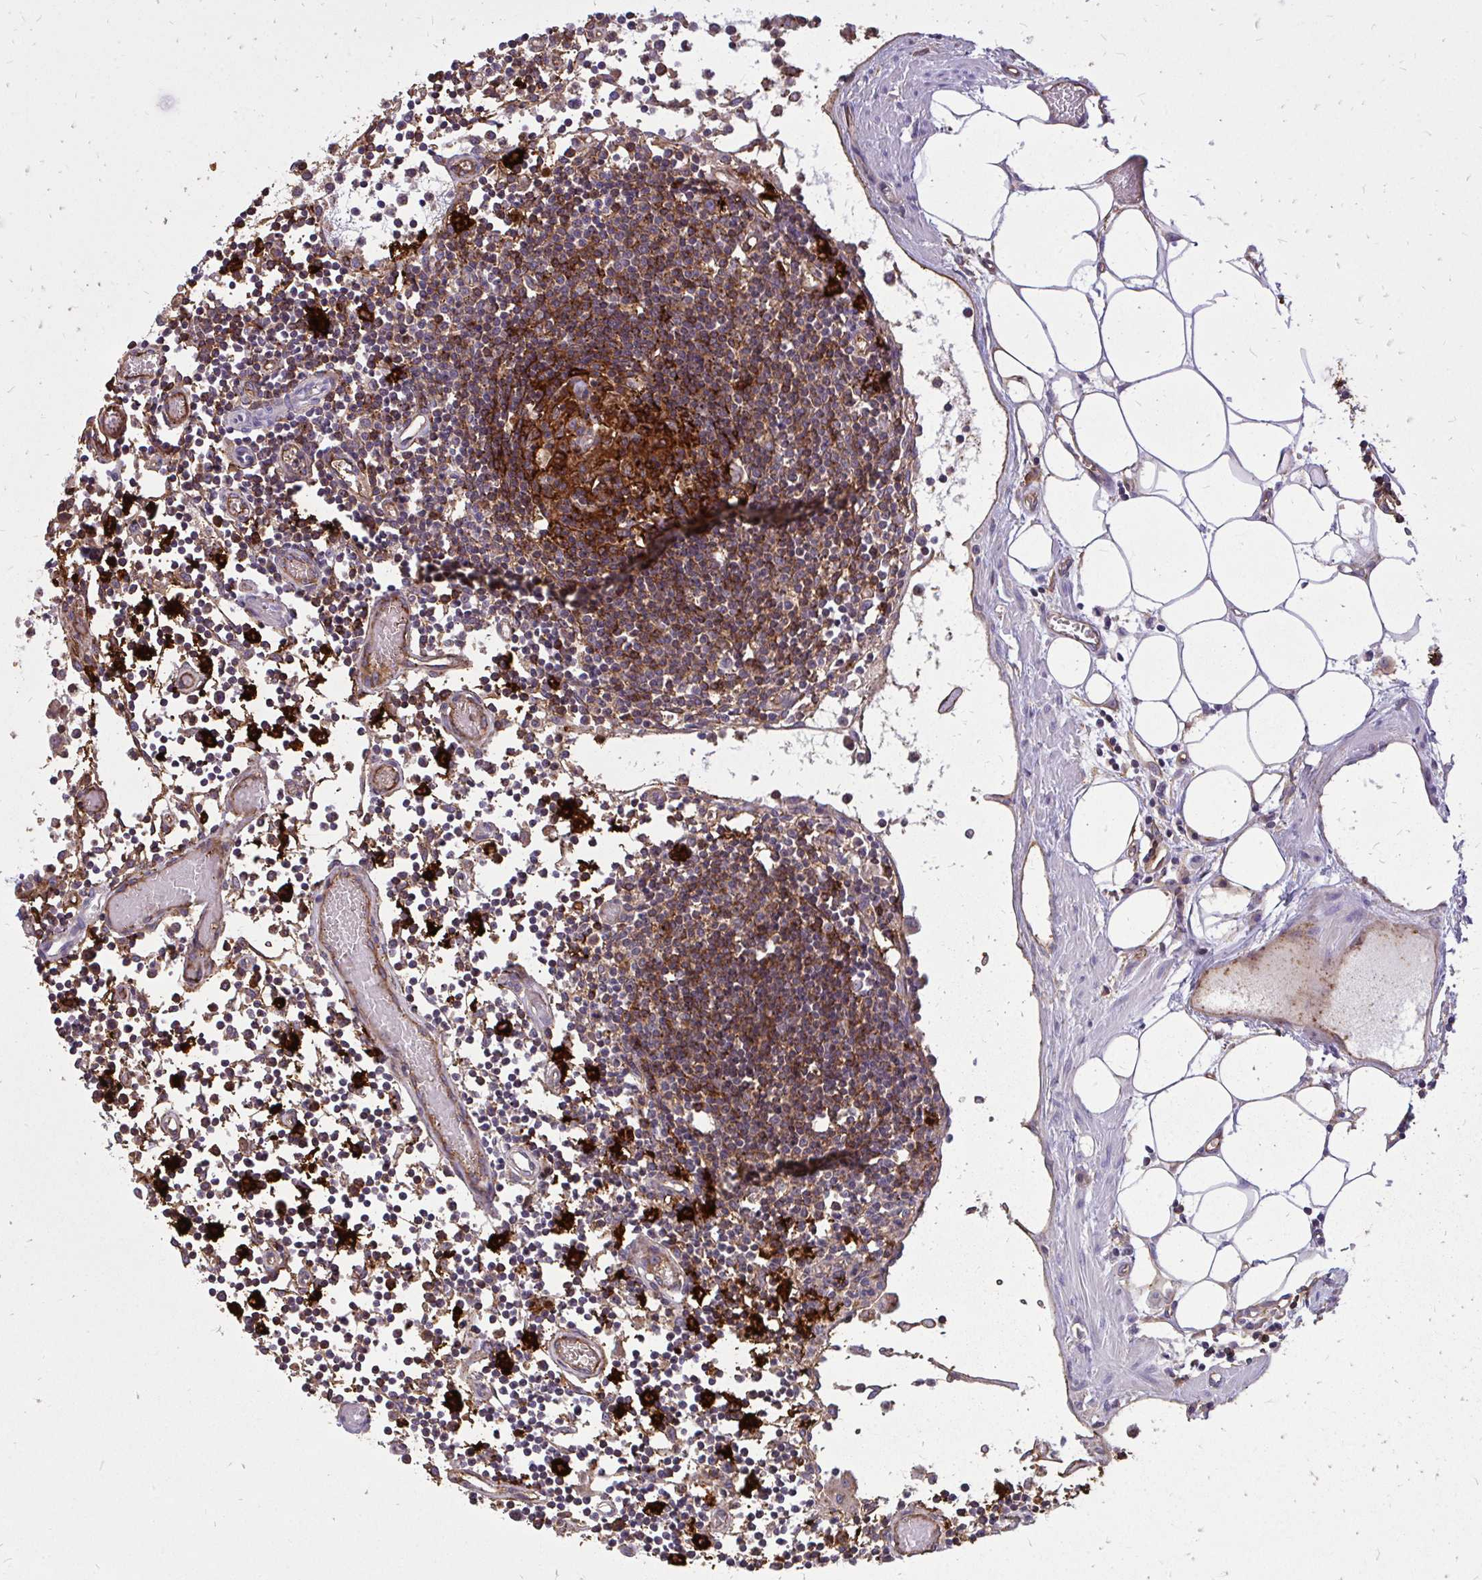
{"staining": {"intensity": "strong", "quantity": ">75%", "location": "cytoplasmic/membranous"}, "tissue": "lymph node", "cell_type": "Germinal center cells", "image_type": "normal", "snomed": [{"axis": "morphology", "description": "Normal tissue, NOS"}, {"axis": "topography", "description": "Lymph node"}], "caption": "Protein staining of normal lymph node shows strong cytoplasmic/membranous expression in approximately >75% of germinal center cells.", "gene": "MARCKSL1", "patient": {"sex": "male", "age": 66}}